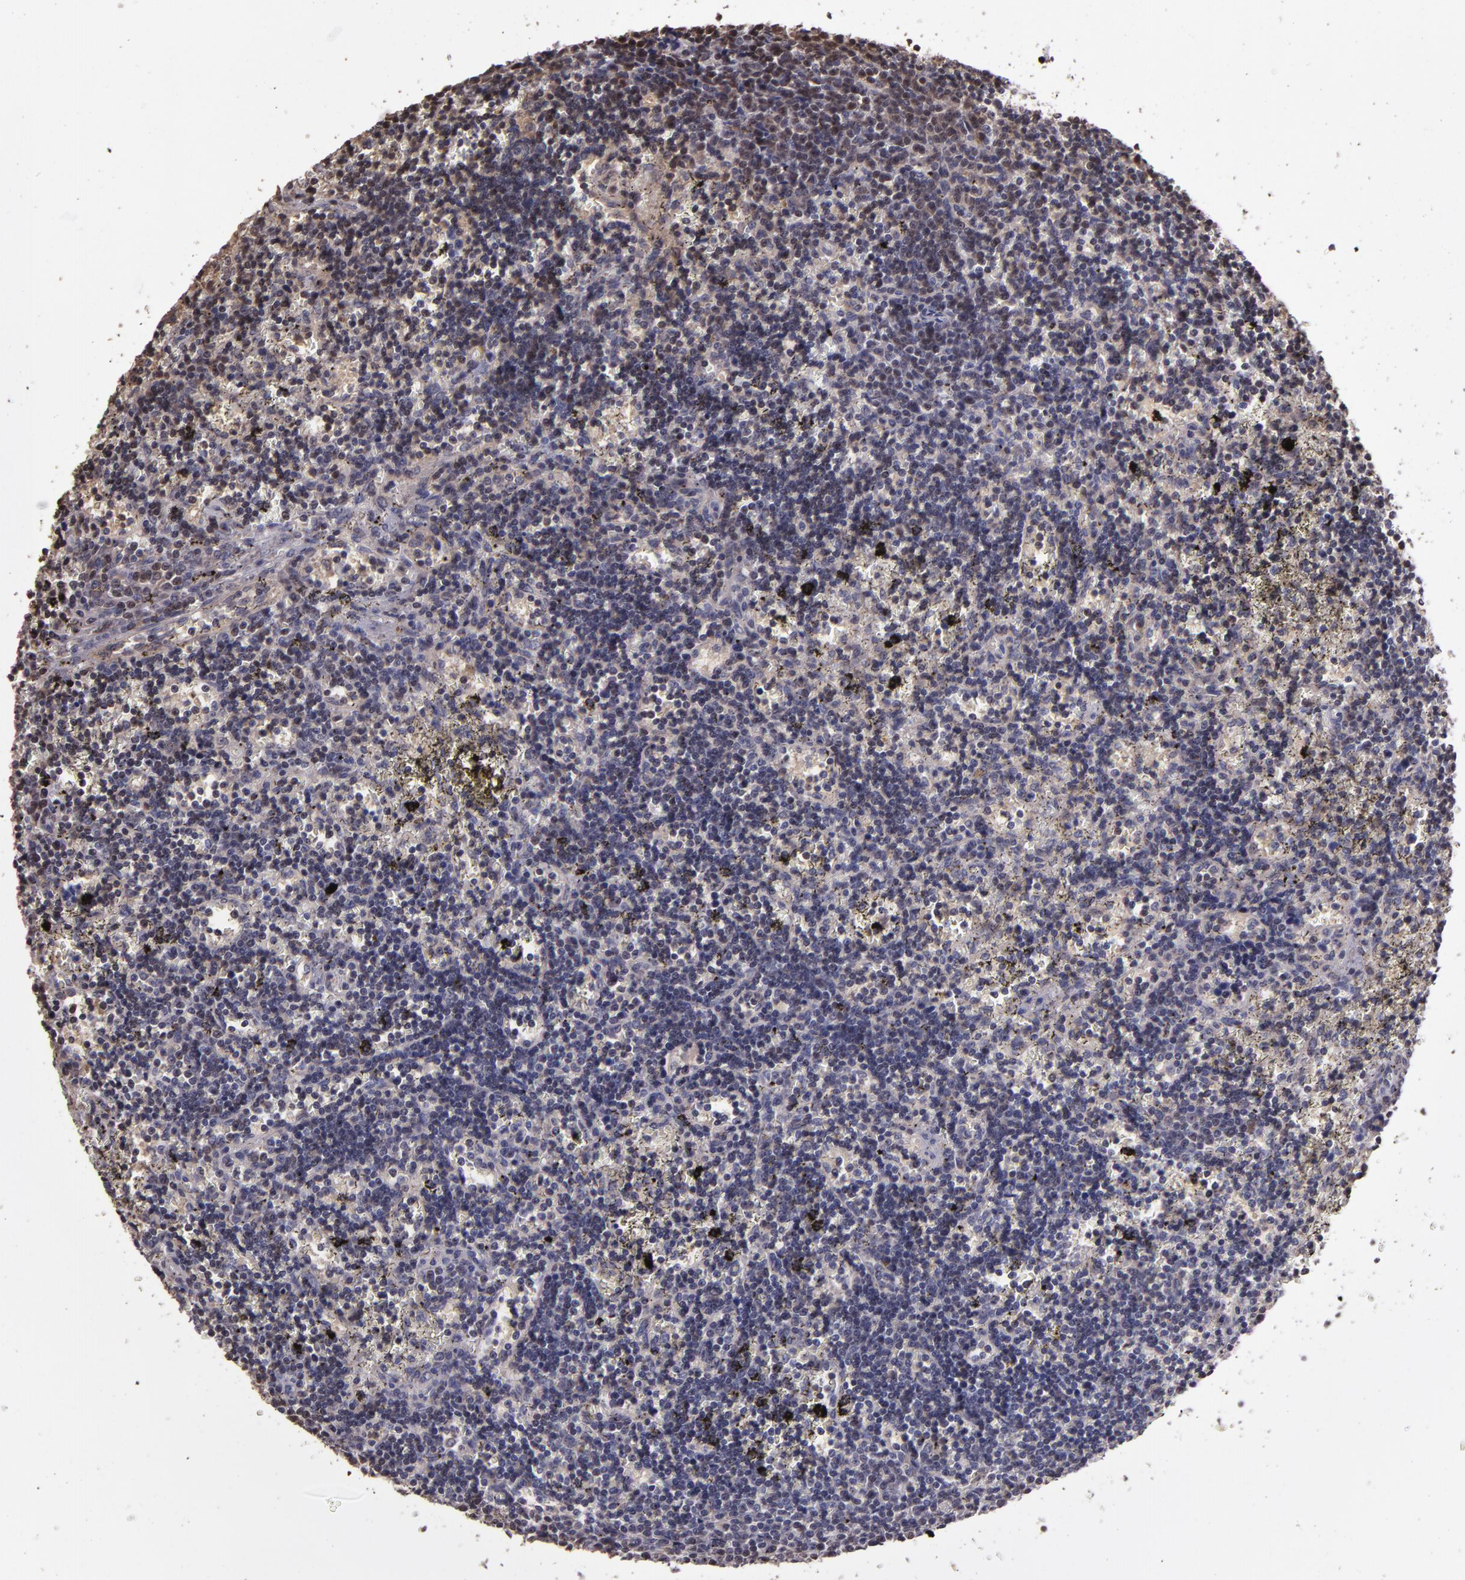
{"staining": {"intensity": "negative", "quantity": "none", "location": "none"}, "tissue": "lymphoma", "cell_type": "Tumor cells", "image_type": "cancer", "snomed": [{"axis": "morphology", "description": "Malignant lymphoma, non-Hodgkin's type, Low grade"}, {"axis": "topography", "description": "Spleen"}], "caption": "DAB (3,3'-diaminobenzidine) immunohistochemical staining of malignant lymphoma, non-Hodgkin's type (low-grade) shows no significant positivity in tumor cells.", "gene": "SERPINF2", "patient": {"sex": "male", "age": 60}}